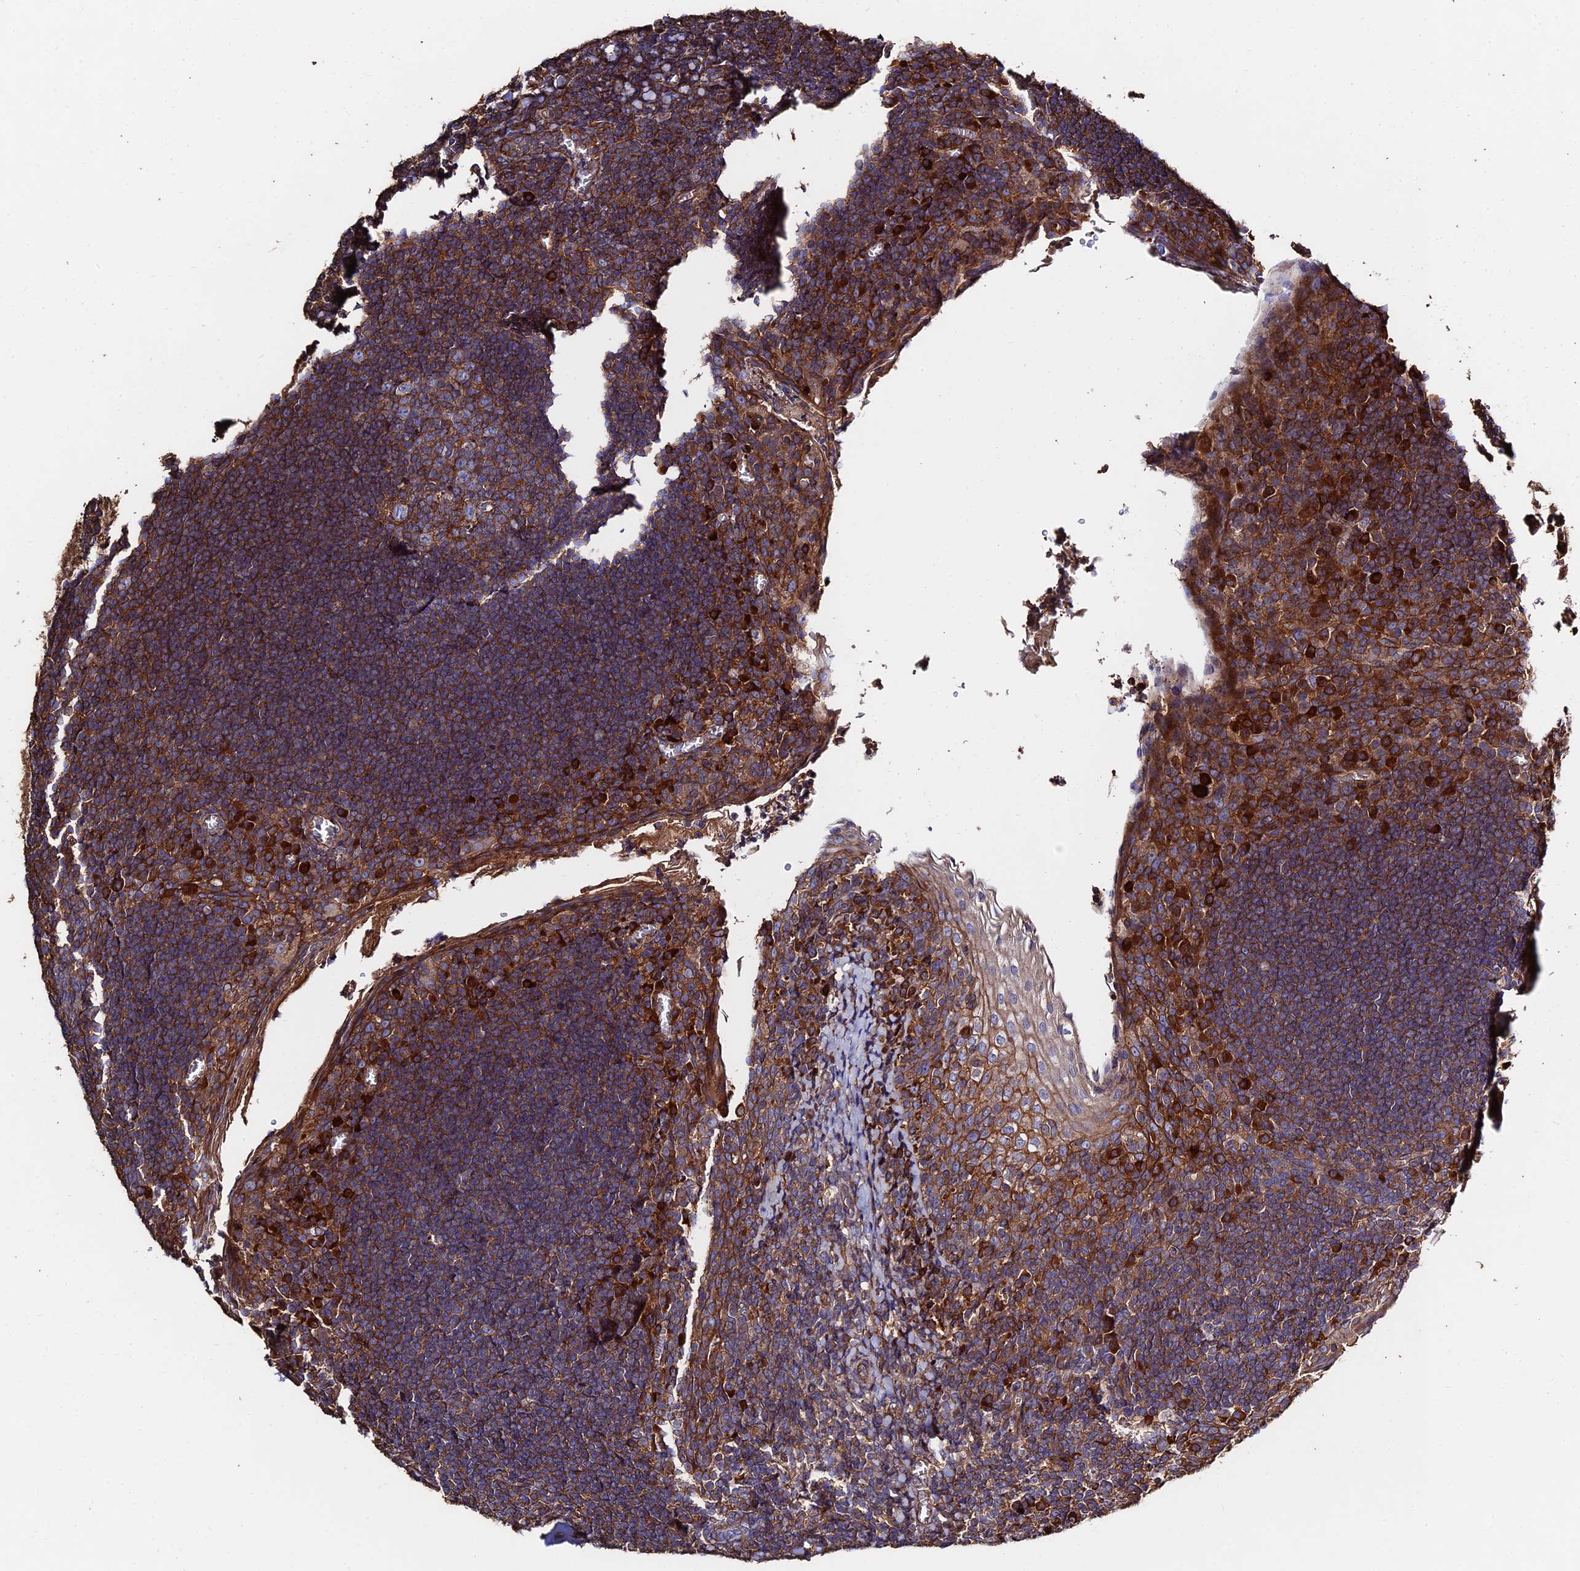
{"staining": {"intensity": "moderate", "quantity": ">75%", "location": "cytoplasmic/membranous"}, "tissue": "tonsil", "cell_type": "Germinal center cells", "image_type": "normal", "snomed": [{"axis": "morphology", "description": "Normal tissue, NOS"}, {"axis": "topography", "description": "Tonsil"}], "caption": "Unremarkable tonsil was stained to show a protein in brown. There is medium levels of moderate cytoplasmic/membranous staining in approximately >75% of germinal center cells.", "gene": "EXT1", "patient": {"sex": "male", "age": 27}}